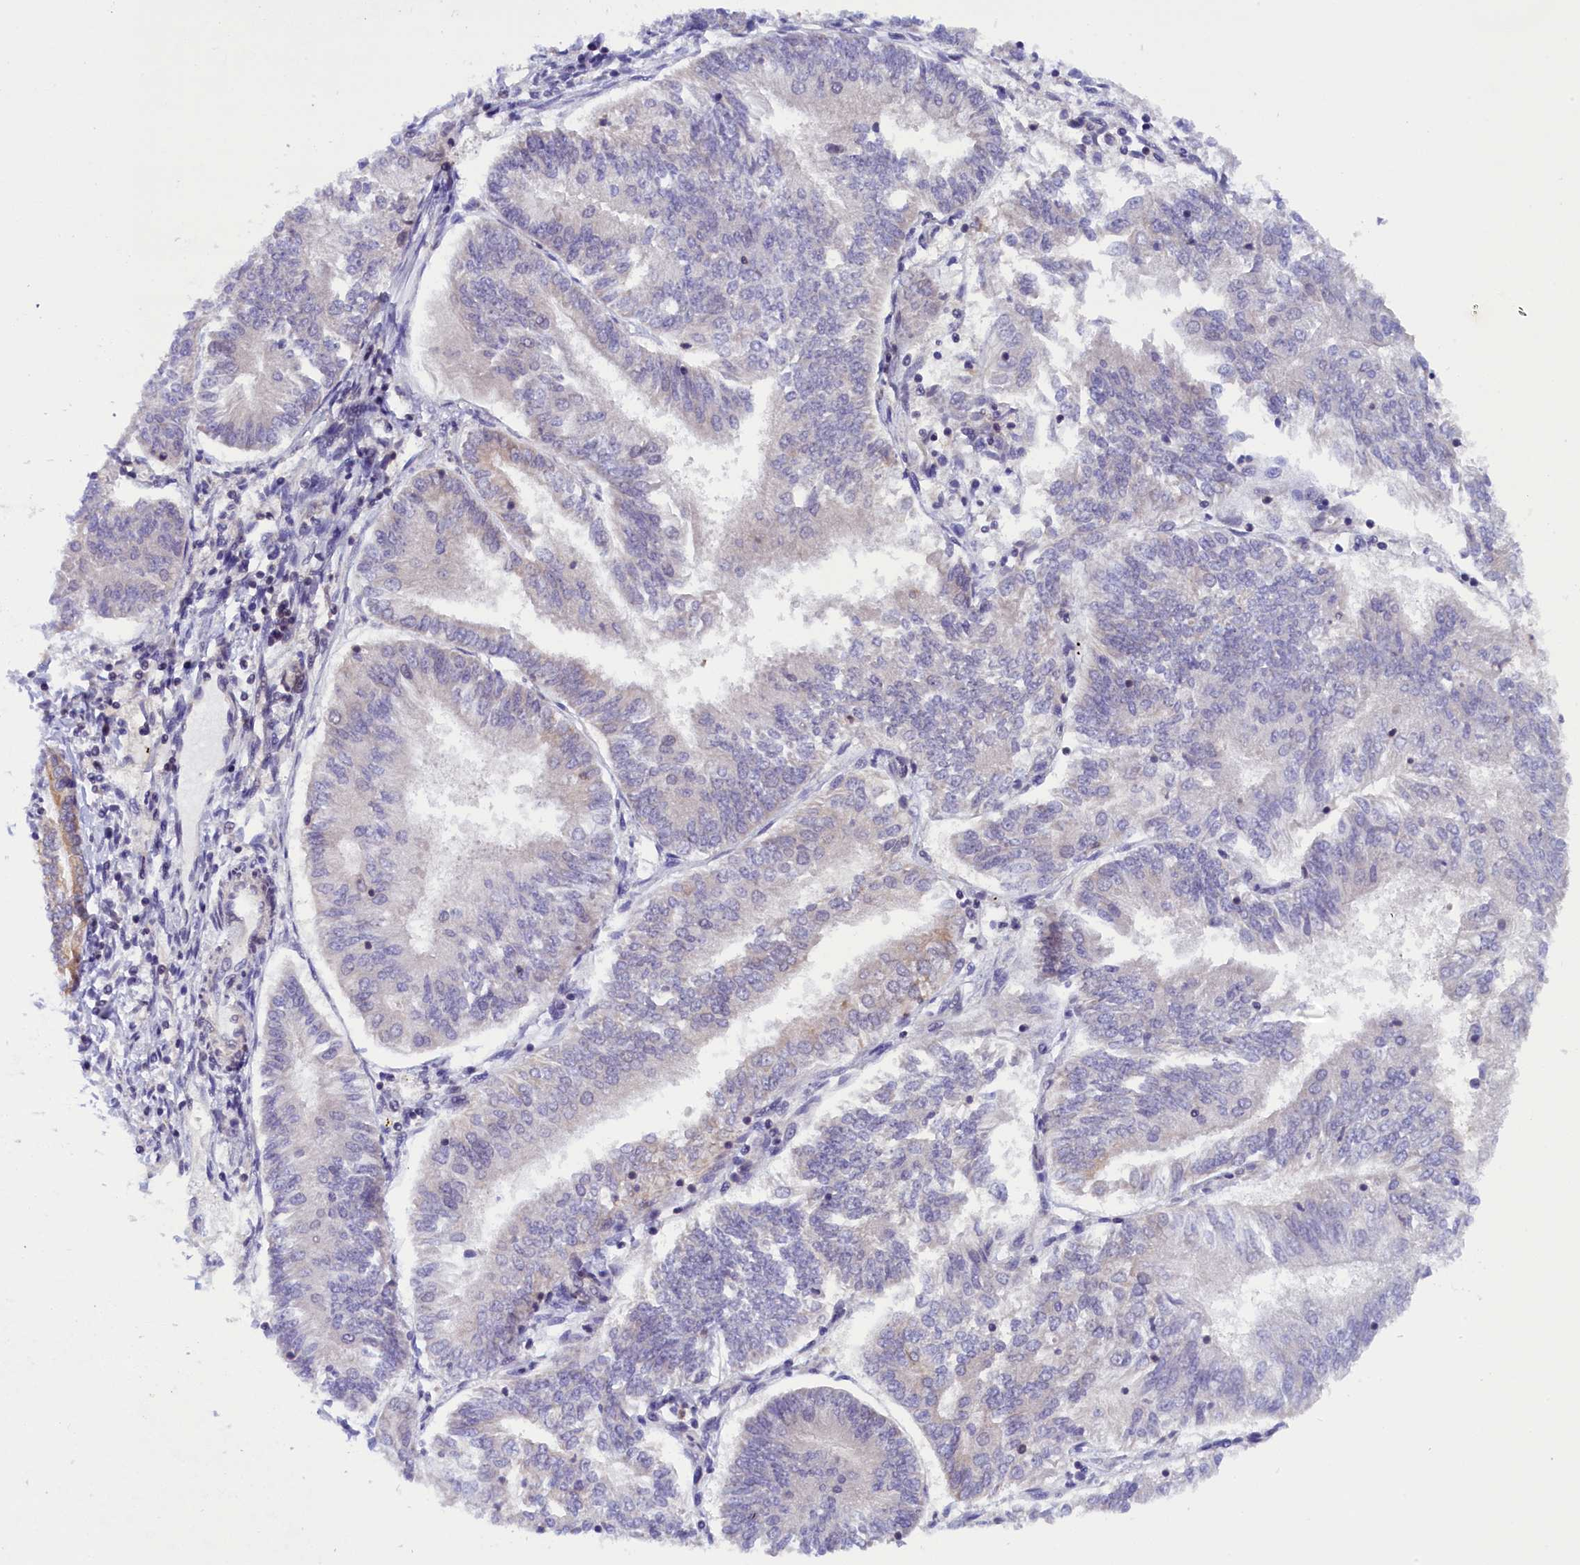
{"staining": {"intensity": "negative", "quantity": "none", "location": "none"}, "tissue": "endometrial cancer", "cell_type": "Tumor cells", "image_type": "cancer", "snomed": [{"axis": "morphology", "description": "Adenocarcinoma, NOS"}, {"axis": "topography", "description": "Endometrium"}], "caption": "A histopathology image of endometrial cancer stained for a protein exhibits no brown staining in tumor cells.", "gene": "TBCB", "patient": {"sex": "female", "age": 58}}